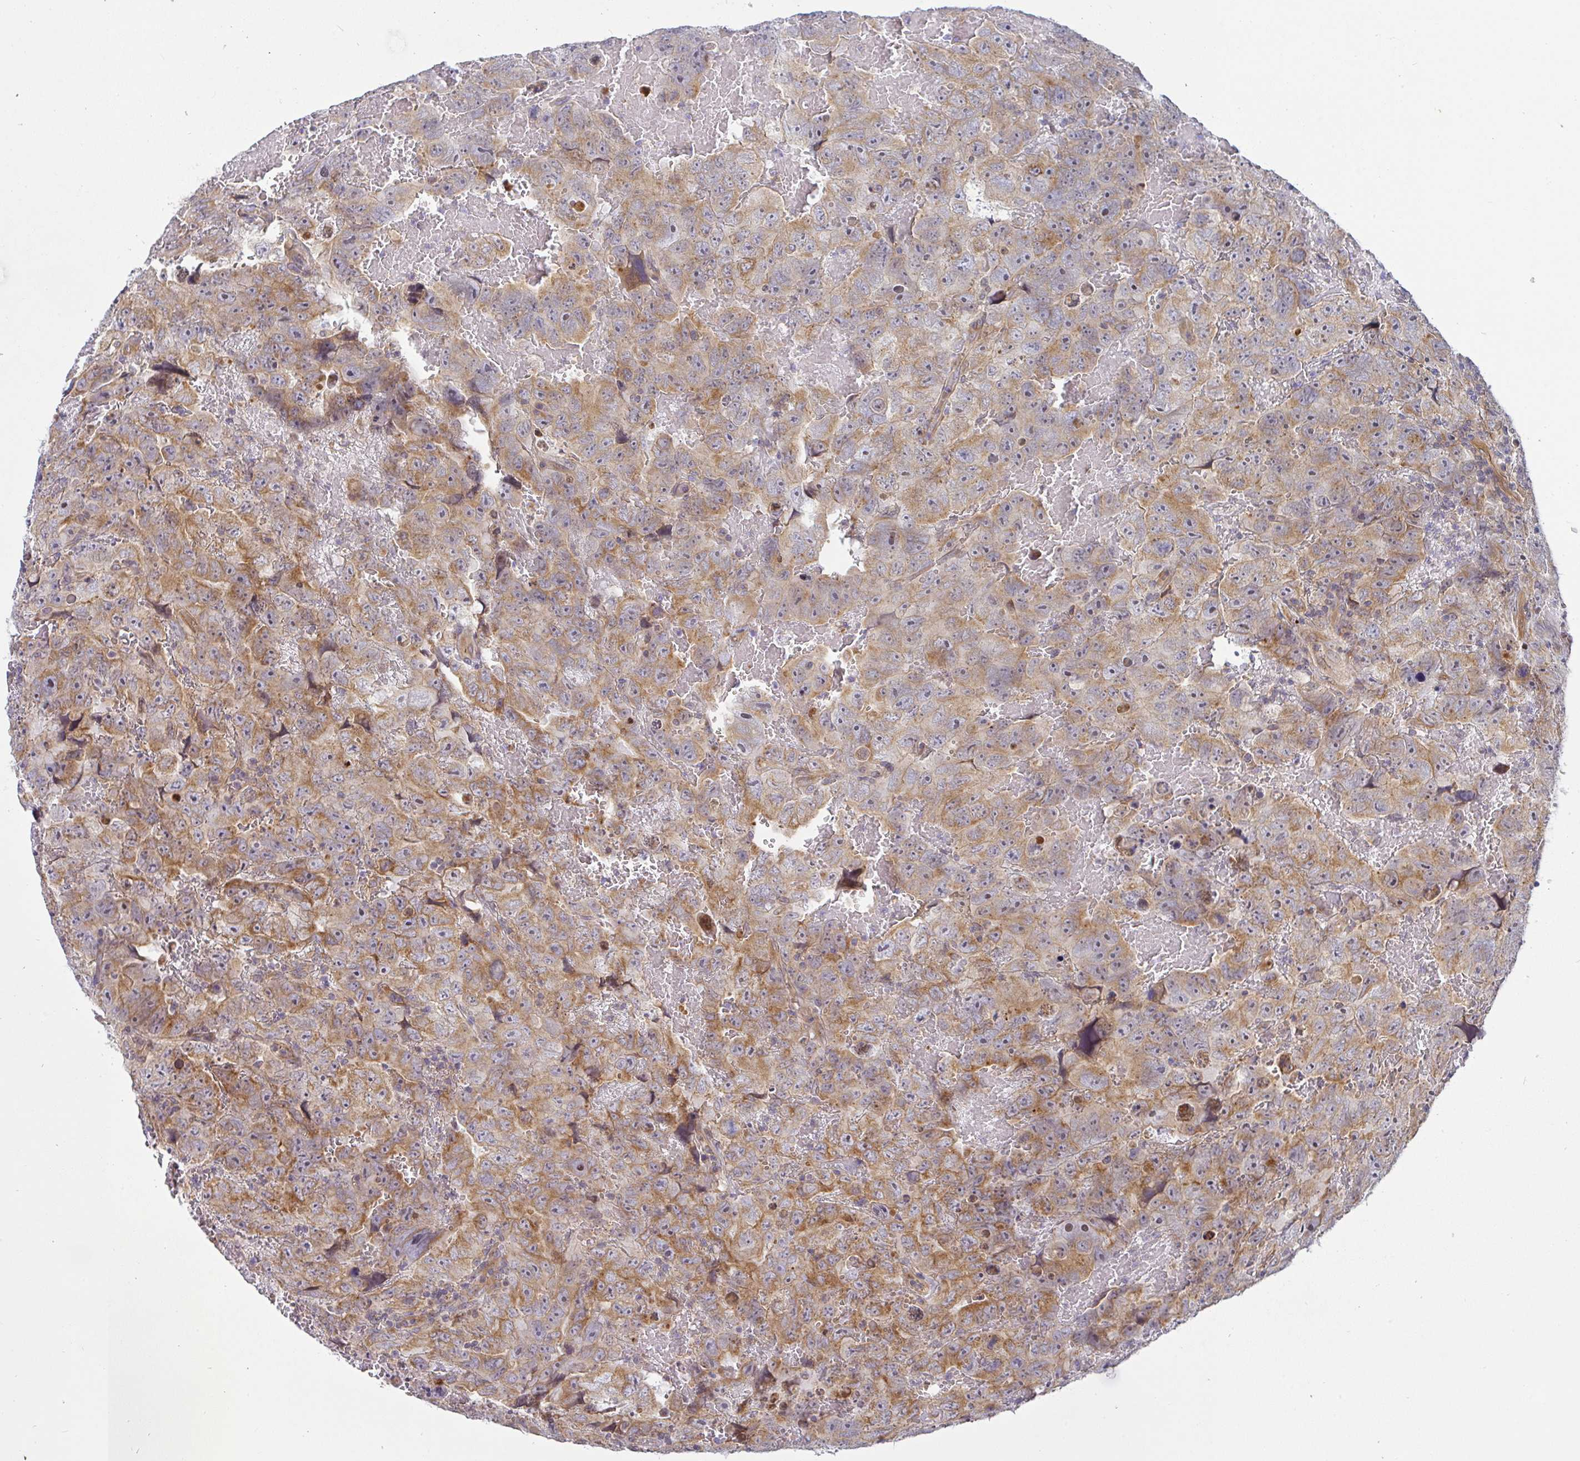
{"staining": {"intensity": "moderate", "quantity": ">75%", "location": "cytoplasmic/membranous"}, "tissue": "testis cancer", "cell_type": "Tumor cells", "image_type": "cancer", "snomed": [{"axis": "morphology", "description": "Carcinoma, Embryonal, NOS"}, {"axis": "topography", "description": "Testis"}], "caption": "A photomicrograph of human testis cancer (embryonal carcinoma) stained for a protein exhibits moderate cytoplasmic/membranous brown staining in tumor cells.", "gene": "DERL2", "patient": {"sex": "male", "age": 45}}